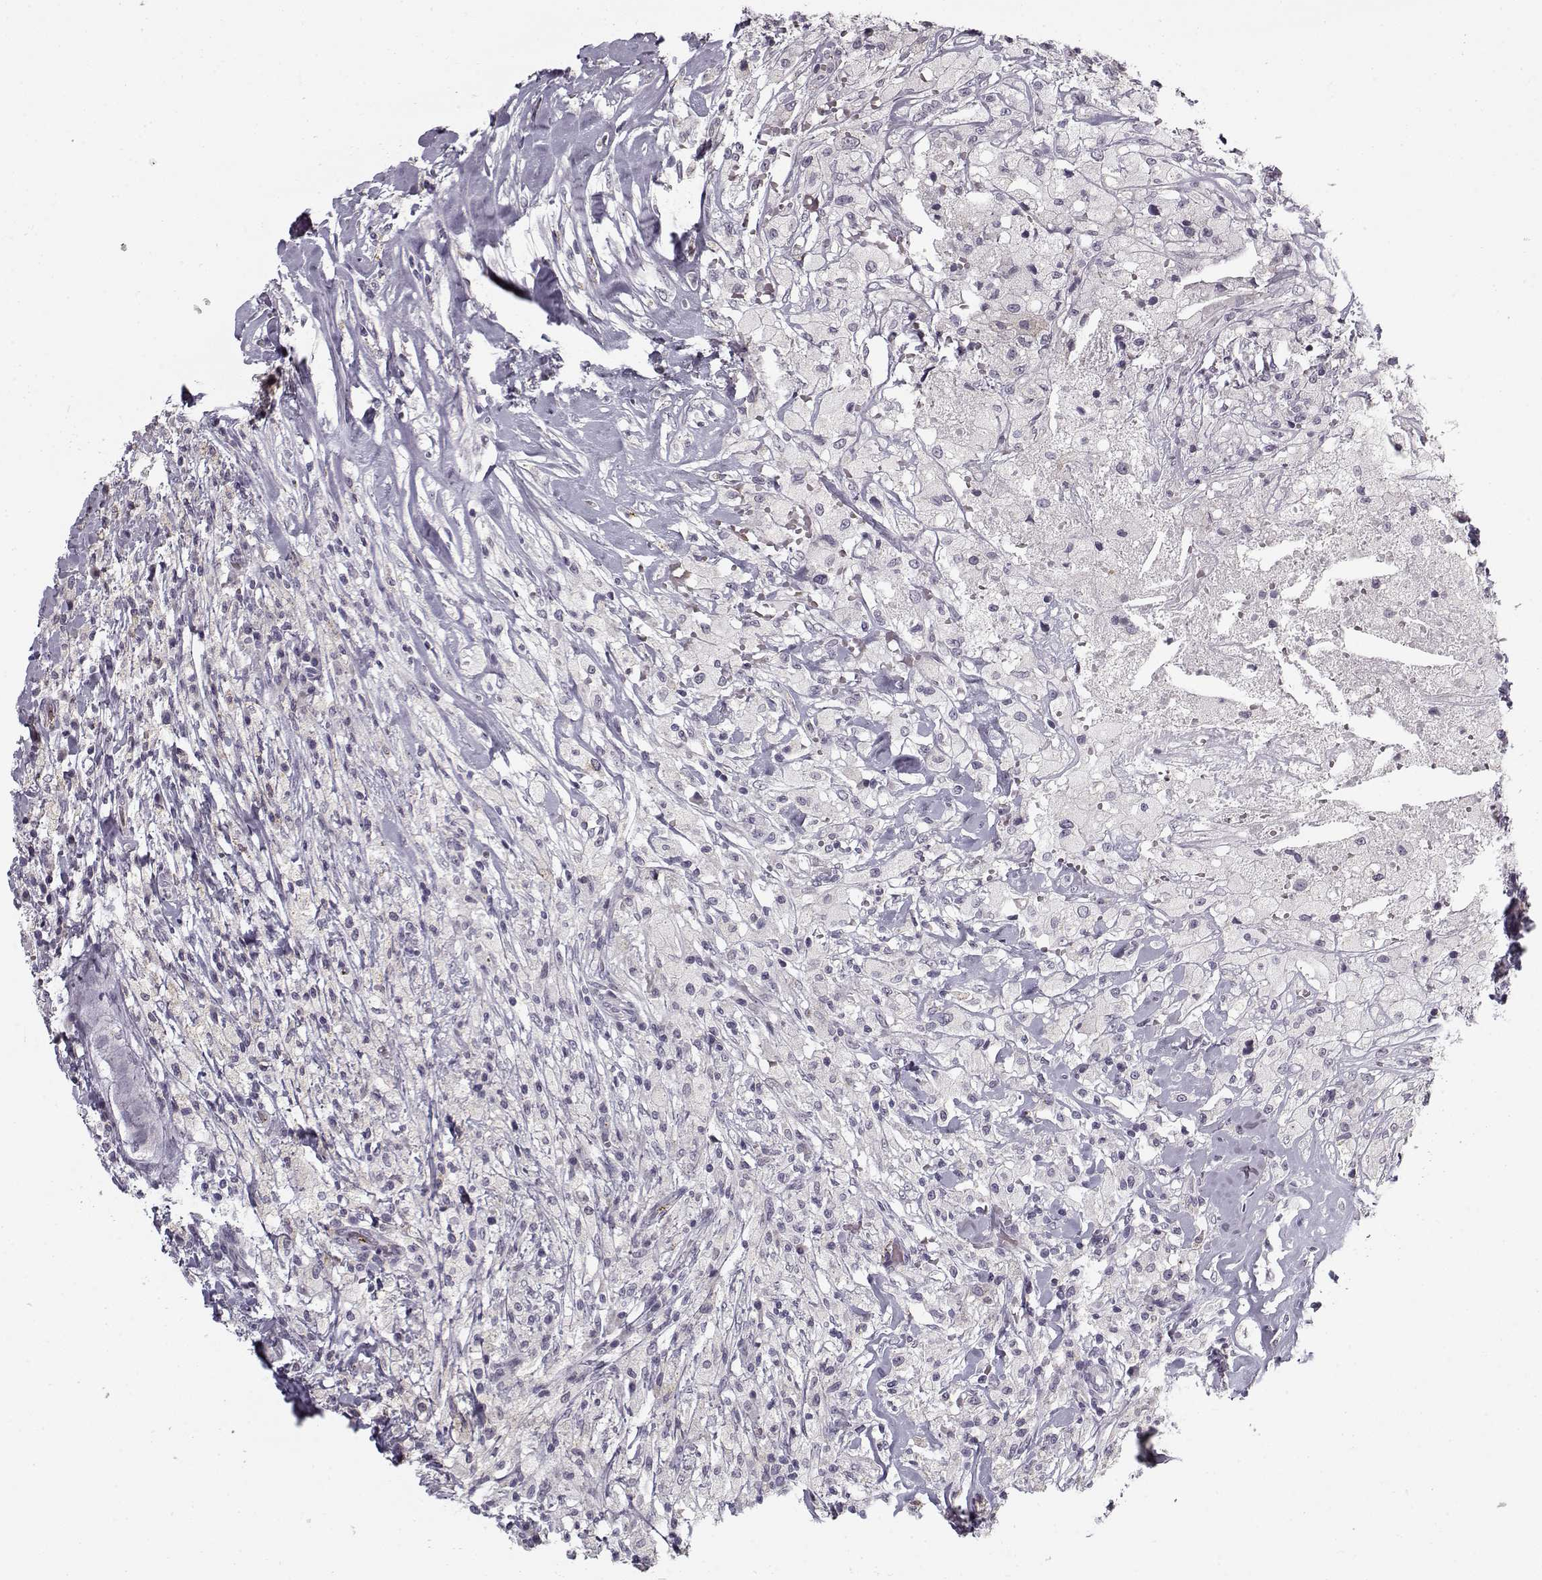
{"staining": {"intensity": "negative", "quantity": "none", "location": "none"}, "tissue": "testis cancer", "cell_type": "Tumor cells", "image_type": "cancer", "snomed": [{"axis": "morphology", "description": "Necrosis, NOS"}, {"axis": "morphology", "description": "Carcinoma, Embryonal, NOS"}, {"axis": "topography", "description": "Testis"}], "caption": "IHC of human embryonal carcinoma (testis) exhibits no staining in tumor cells. (Immunohistochemistry, brightfield microscopy, high magnification).", "gene": "SNCA", "patient": {"sex": "male", "age": 19}}